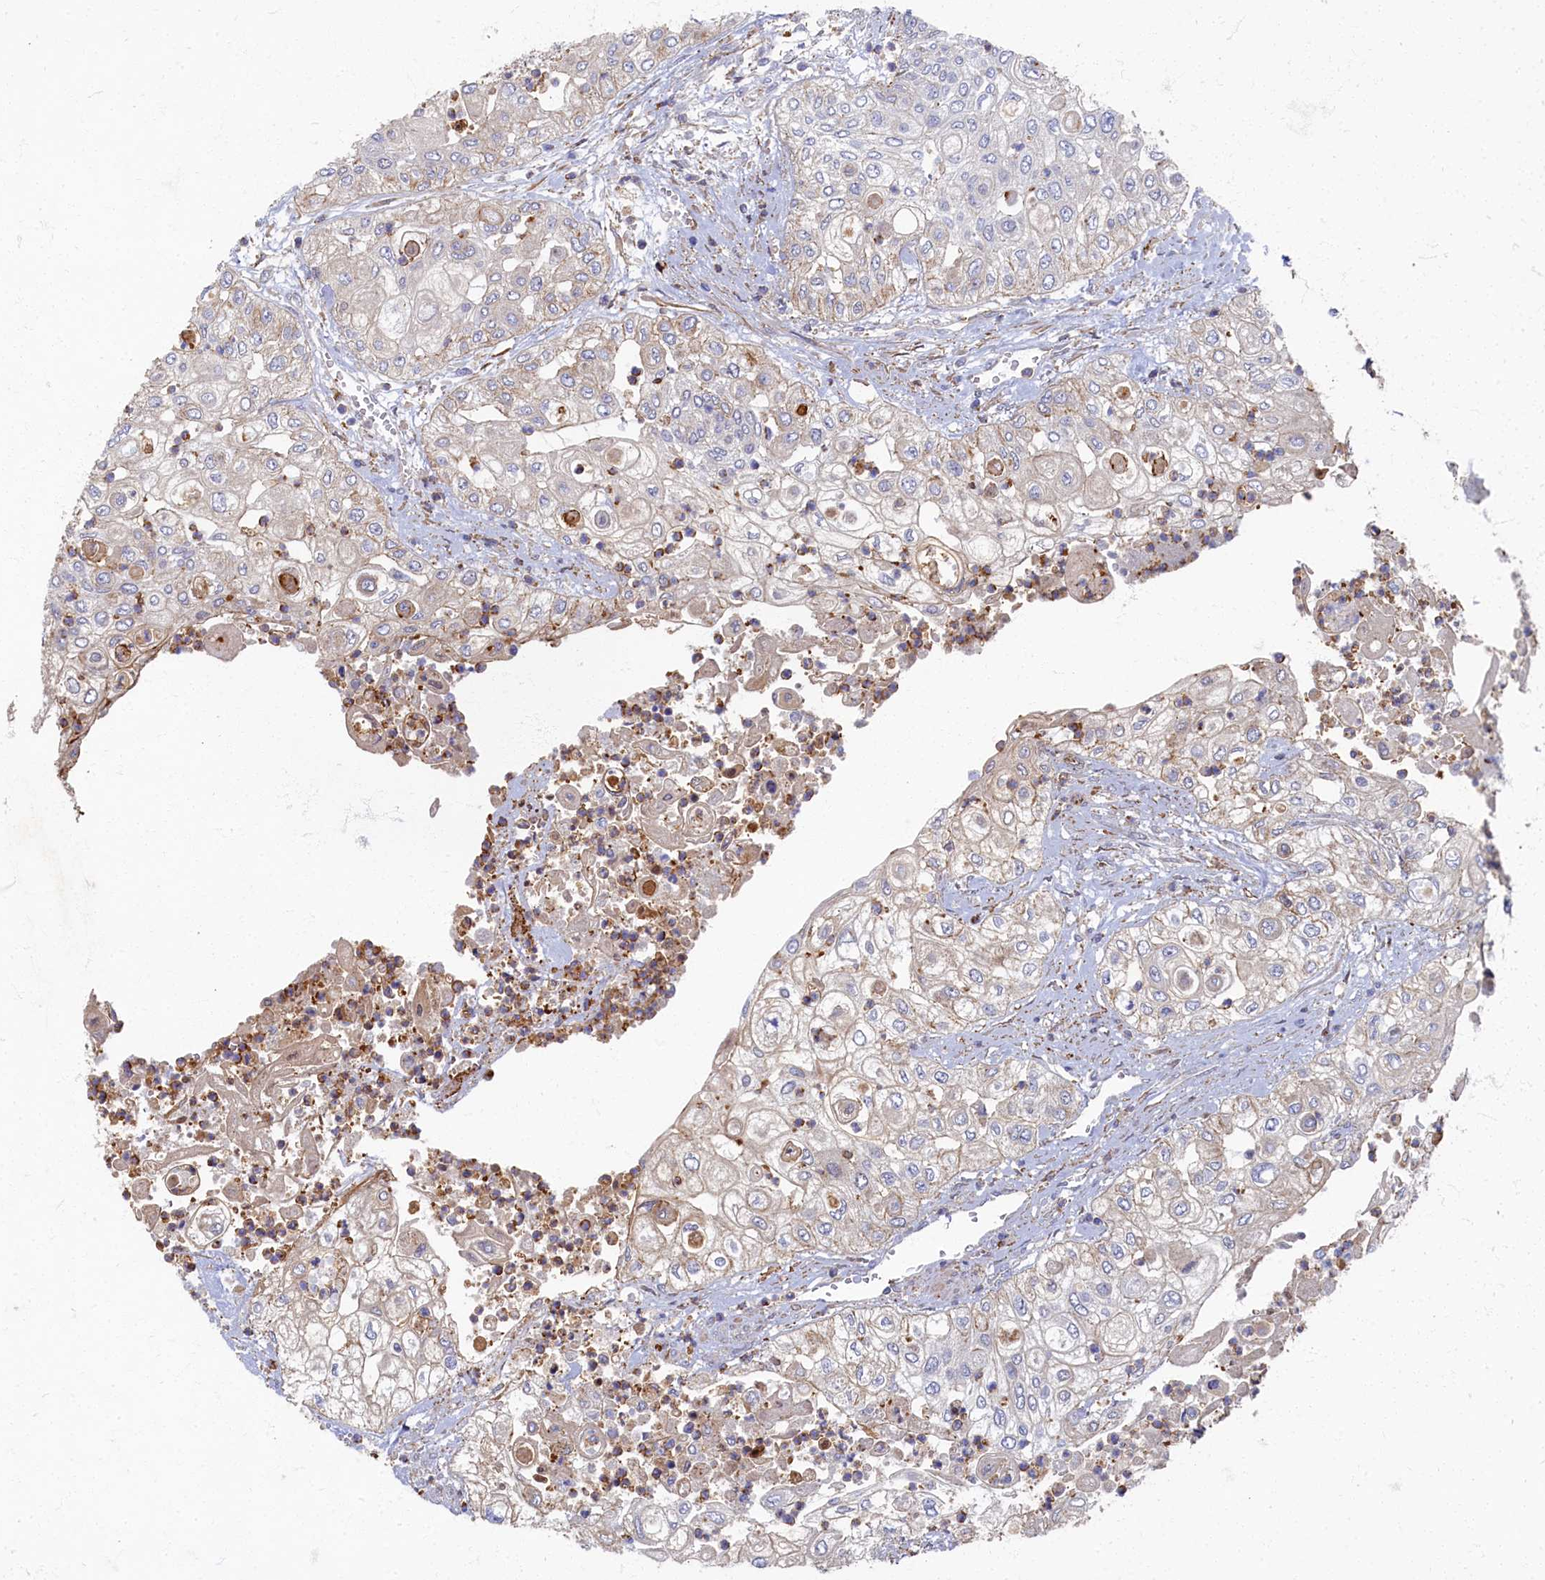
{"staining": {"intensity": "negative", "quantity": "none", "location": "none"}, "tissue": "urothelial cancer", "cell_type": "Tumor cells", "image_type": "cancer", "snomed": [{"axis": "morphology", "description": "Urothelial carcinoma, High grade"}, {"axis": "topography", "description": "Urinary bladder"}], "caption": "Protein analysis of high-grade urothelial carcinoma exhibits no significant staining in tumor cells.", "gene": "PSMG2", "patient": {"sex": "female", "age": 79}}